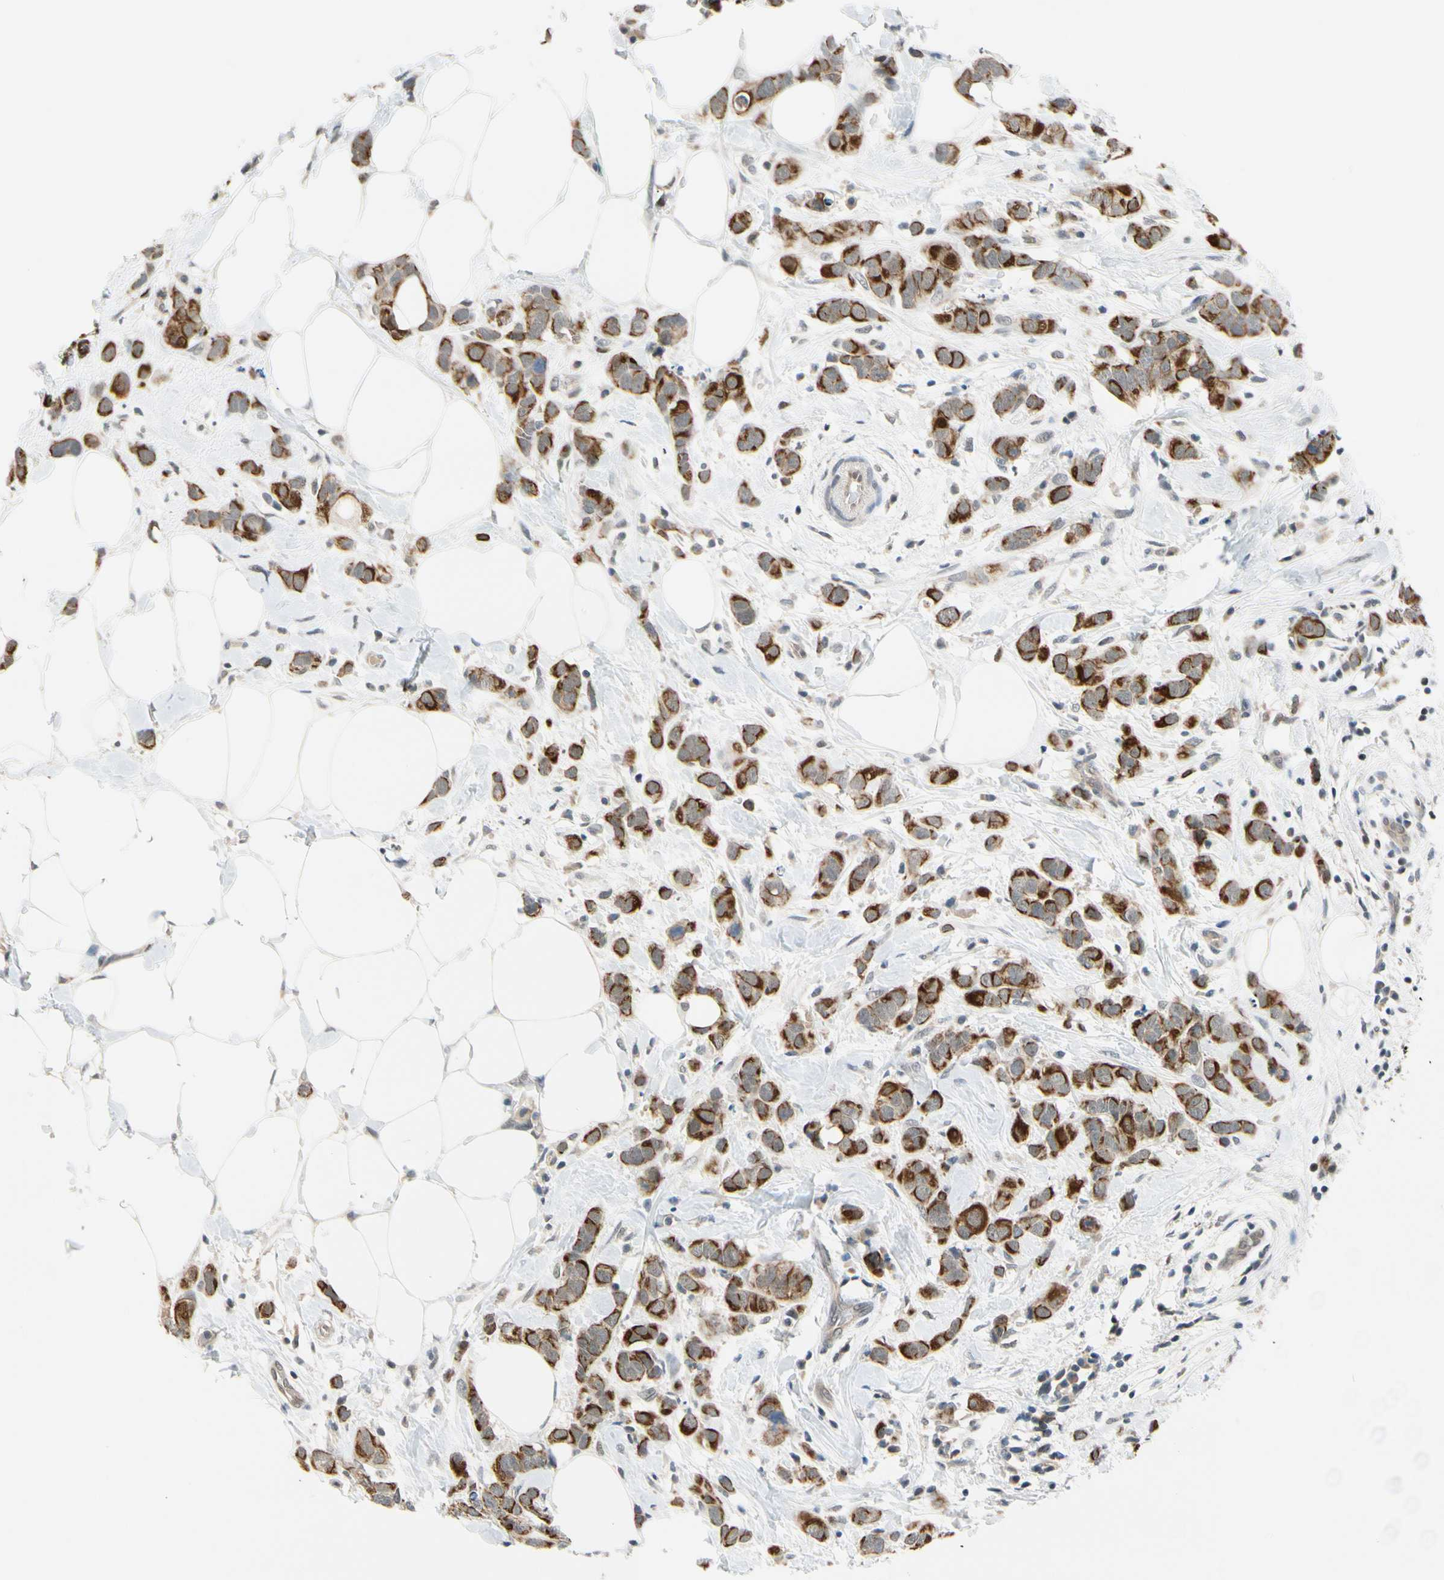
{"staining": {"intensity": "strong", "quantity": ">75%", "location": "cytoplasmic/membranous"}, "tissue": "breast cancer", "cell_type": "Tumor cells", "image_type": "cancer", "snomed": [{"axis": "morphology", "description": "Normal tissue, NOS"}, {"axis": "morphology", "description": "Duct carcinoma"}, {"axis": "topography", "description": "Breast"}], "caption": "An image of human breast cancer (intraductal carcinoma) stained for a protein shows strong cytoplasmic/membranous brown staining in tumor cells. The protein of interest is stained brown, and the nuclei are stained in blue (DAB IHC with brightfield microscopy, high magnification).", "gene": "TAF12", "patient": {"sex": "female", "age": 50}}